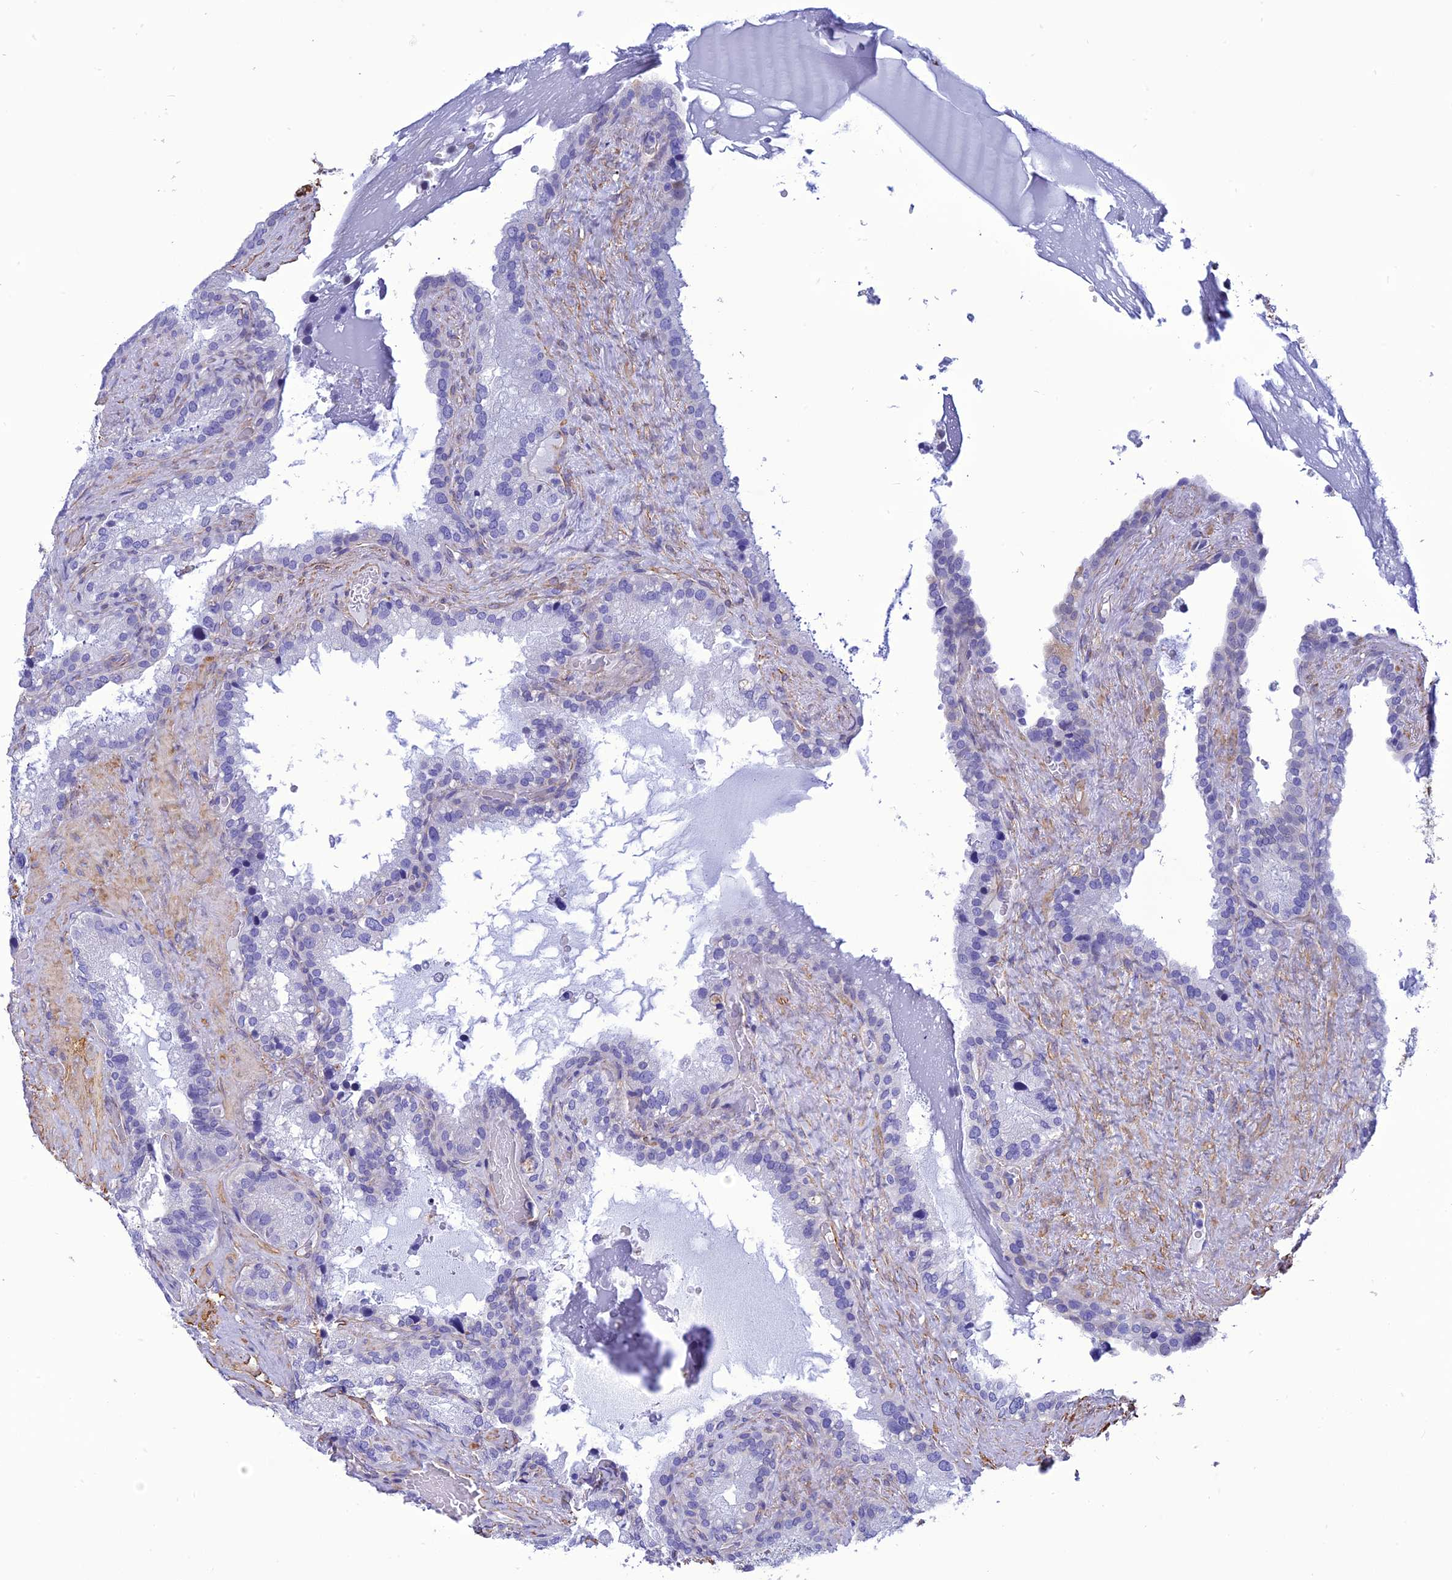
{"staining": {"intensity": "negative", "quantity": "none", "location": "none"}, "tissue": "seminal vesicle", "cell_type": "Glandular cells", "image_type": "normal", "snomed": [{"axis": "morphology", "description": "Normal tissue, NOS"}, {"axis": "topography", "description": "Prostate"}, {"axis": "topography", "description": "Seminal veicle"}], "caption": "DAB immunohistochemical staining of benign seminal vesicle demonstrates no significant expression in glandular cells.", "gene": "NKD1", "patient": {"sex": "male", "age": 68}}